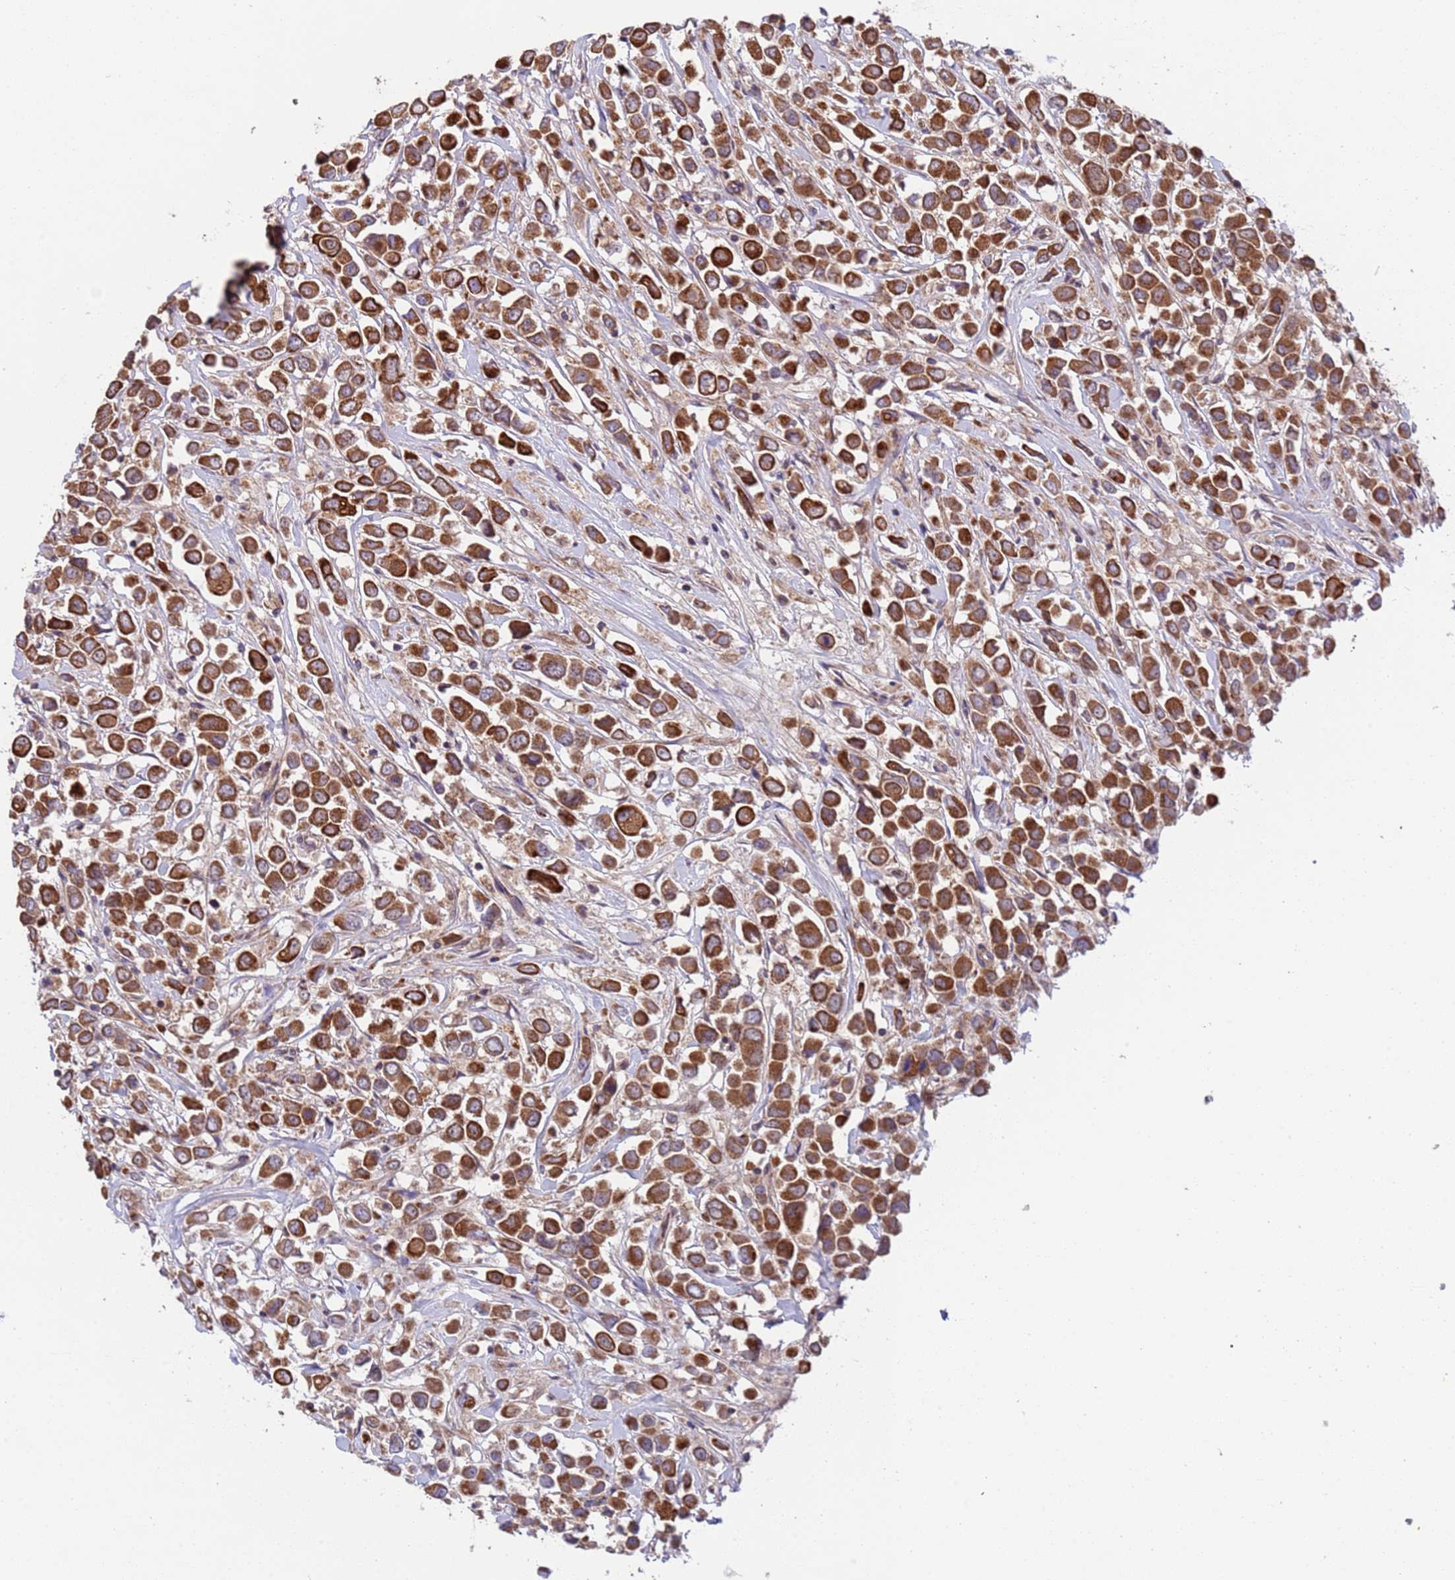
{"staining": {"intensity": "strong", "quantity": ">75%", "location": "cytoplasmic/membranous"}, "tissue": "breast cancer", "cell_type": "Tumor cells", "image_type": "cancer", "snomed": [{"axis": "morphology", "description": "Duct carcinoma"}, {"axis": "topography", "description": "Breast"}], "caption": "Protein positivity by immunohistochemistry reveals strong cytoplasmic/membranous positivity in about >75% of tumor cells in breast intraductal carcinoma. Immunohistochemistry stains the protein in brown and the nuclei are stained blue.", "gene": "ACAD8", "patient": {"sex": "female", "age": 61}}